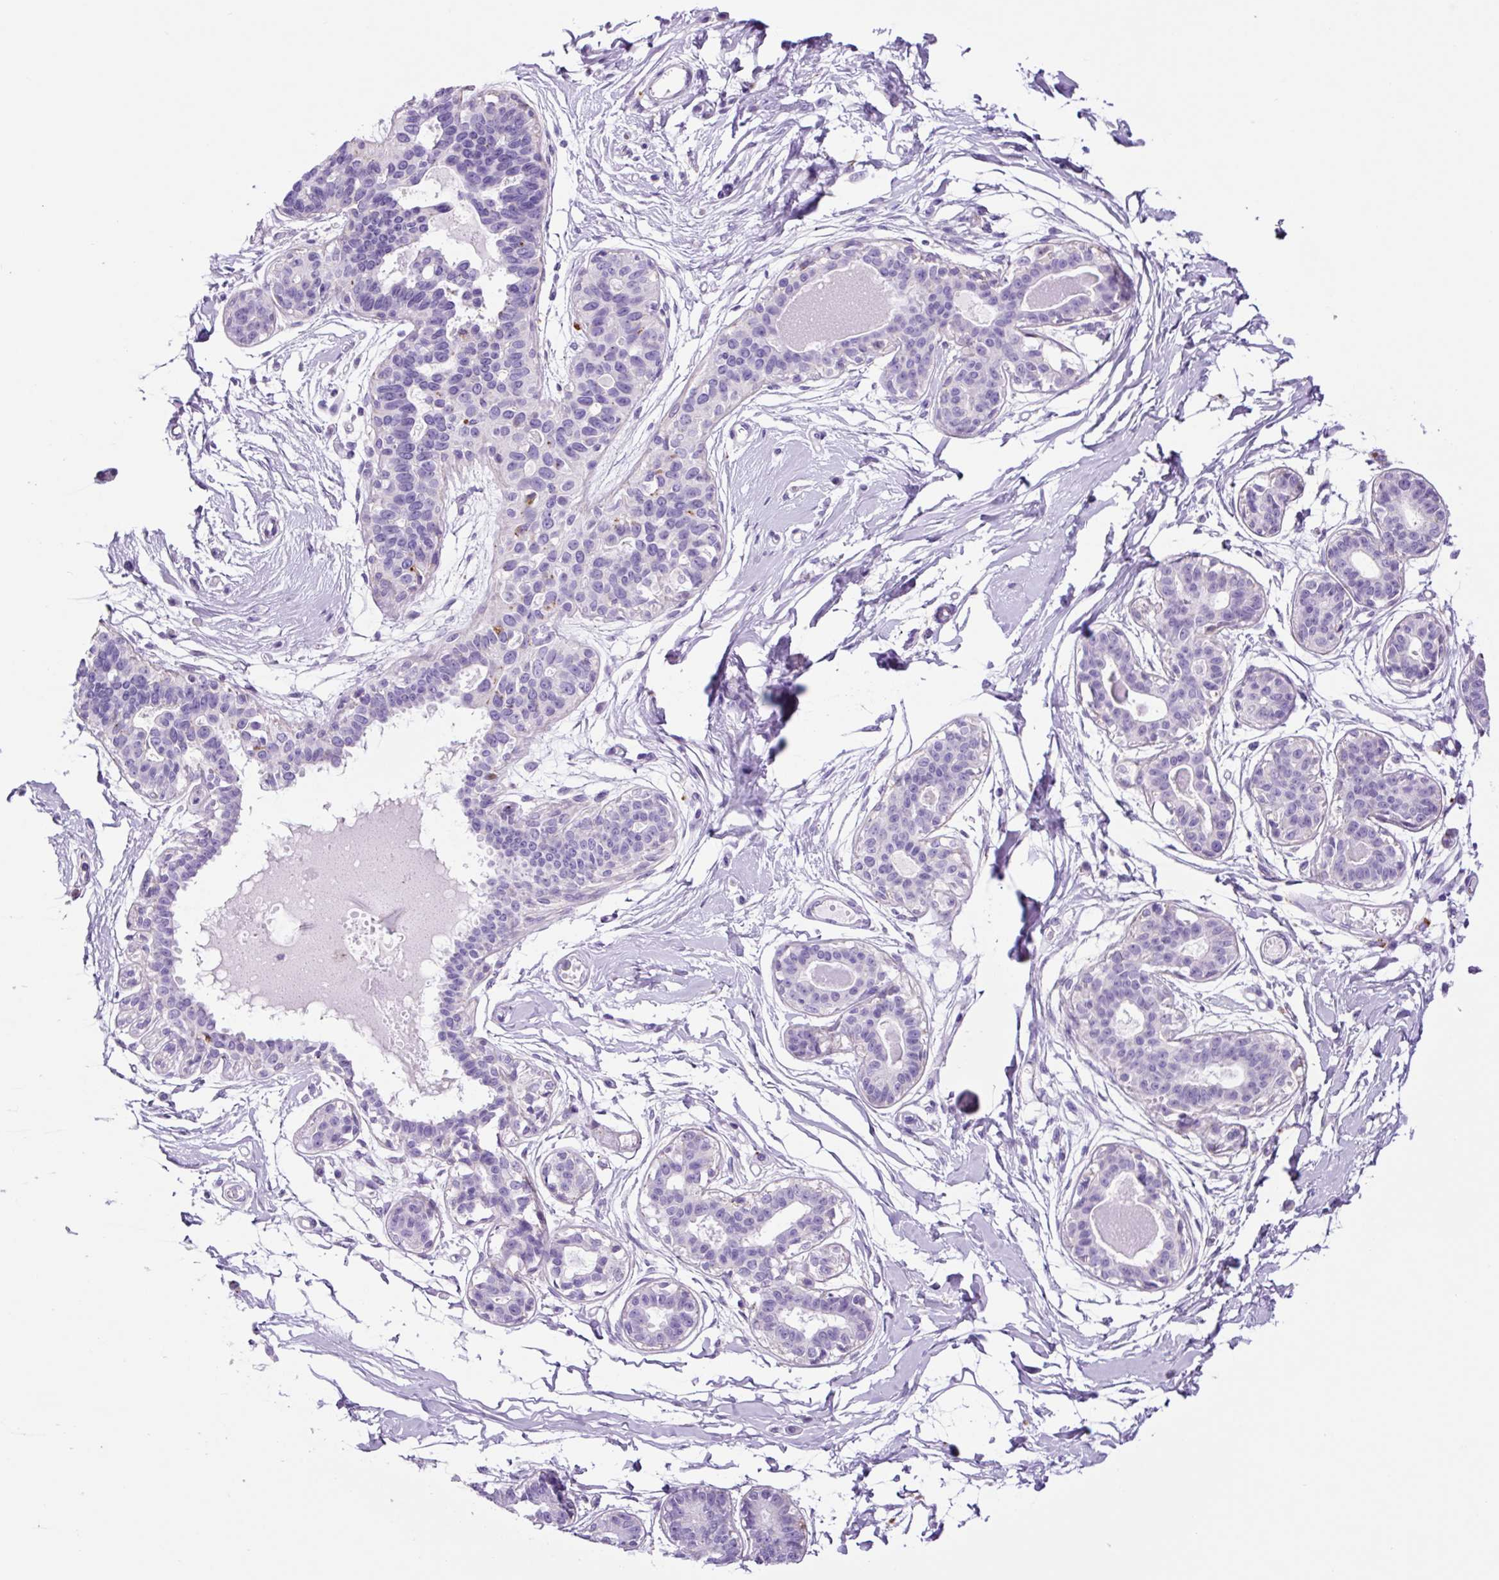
{"staining": {"intensity": "negative", "quantity": "none", "location": "none"}, "tissue": "breast", "cell_type": "Adipocytes", "image_type": "normal", "snomed": [{"axis": "morphology", "description": "Normal tissue, NOS"}, {"axis": "topography", "description": "Breast"}], "caption": "A high-resolution micrograph shows immunohistochemistry staining of benign breast, which displays no significant staining in adipocytes.", "gene": "LCN10", "patient": {"sex": "female", "age": 45}}